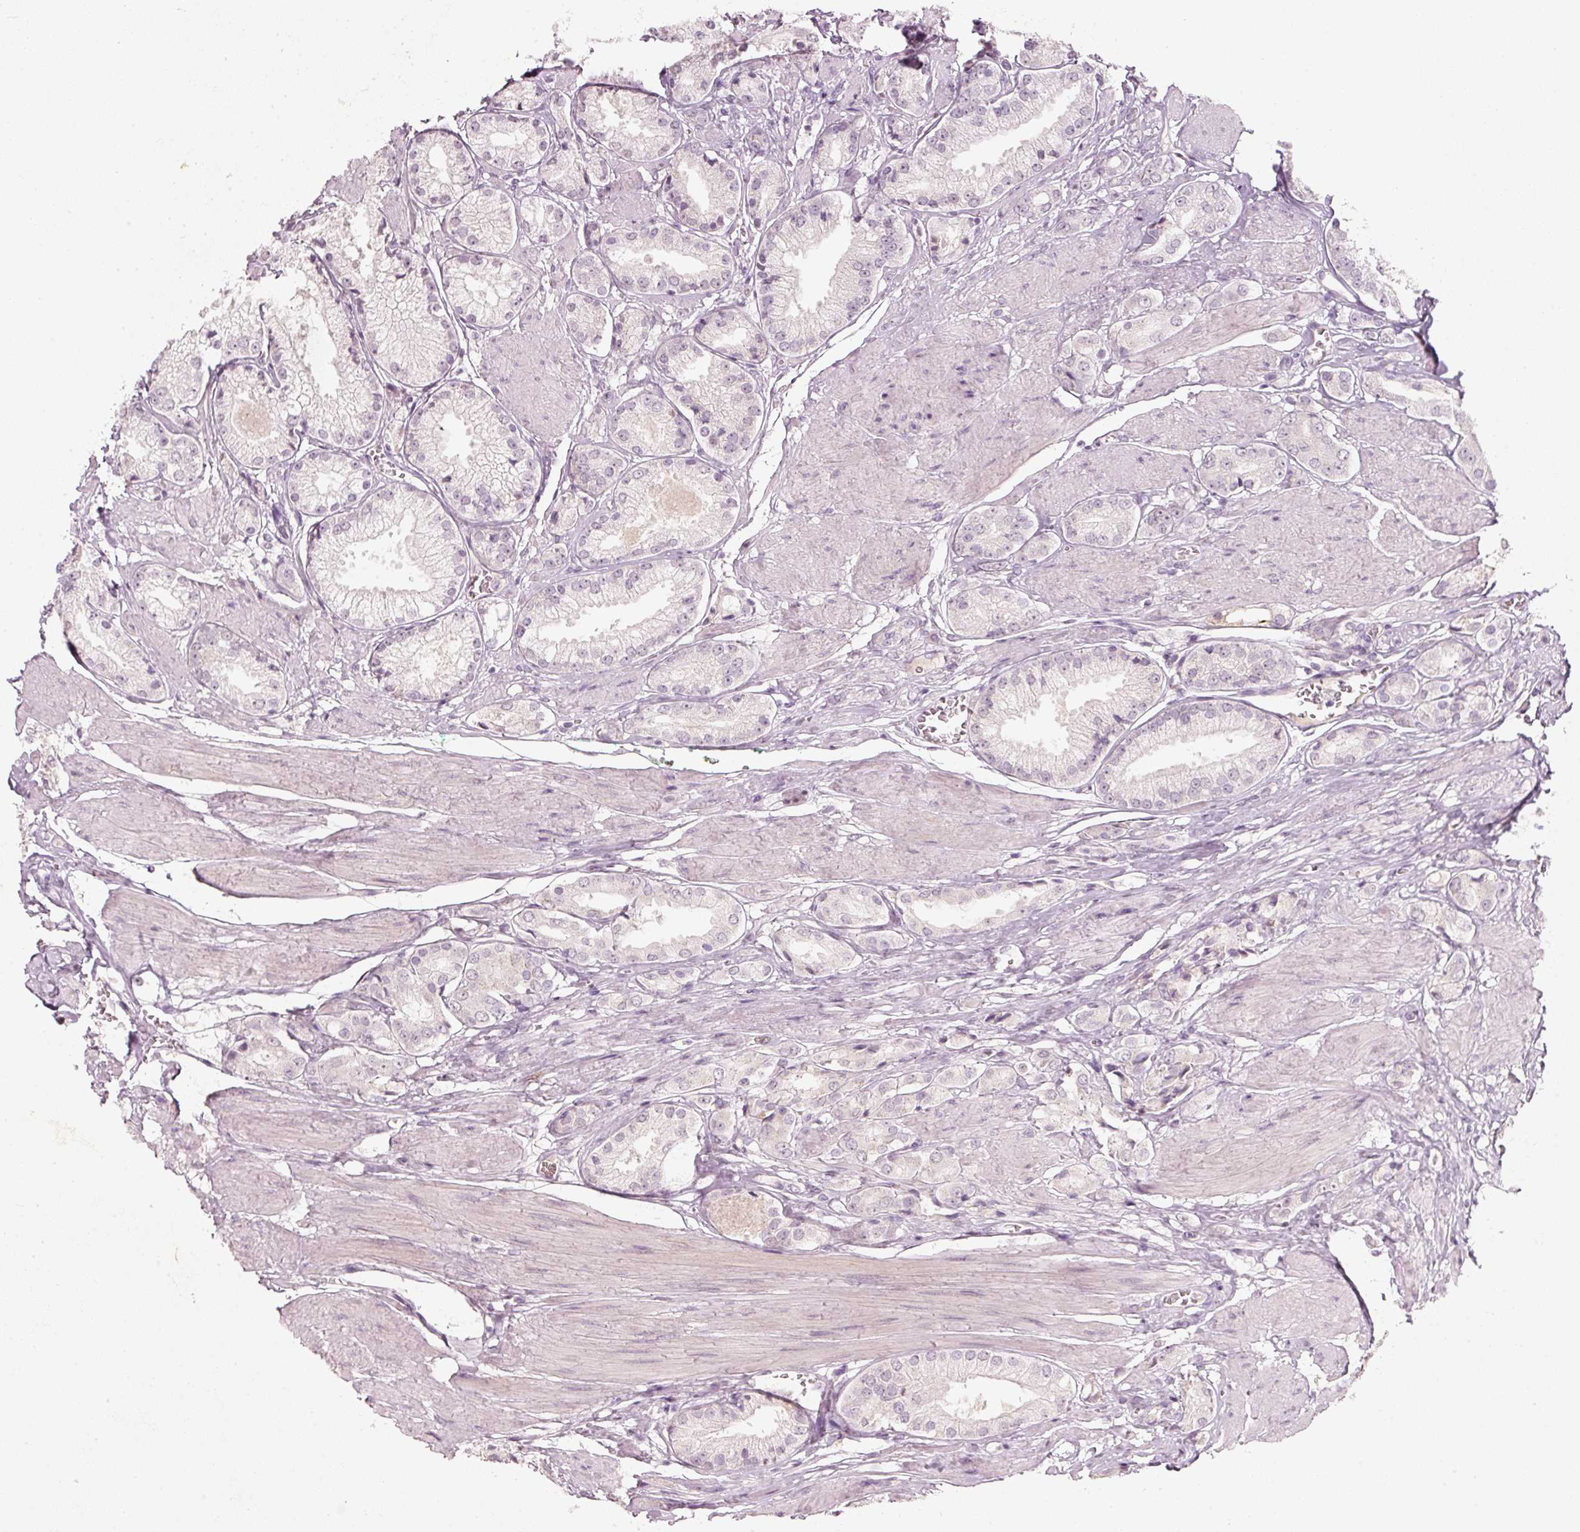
{"staining": {"intensity": "moderate", "quantity": "<25%", "location": "cytoplasmic/membranous"}, "tissue": "prostate cancer", "cell_type": "Tumor cells", "image_type": "cancer", "snomed": [{"axis": "morphology", "description": "Adenocarcinoma, High grade"}, {"axis": "topography", "description": "Prostate and seminal vesicle, NOS"}], "caption": "A low amount of moderate cytoplasmic/membranous staining is present in approximately <25% of tumor cells in prostate cancer (high-grade adenocarcinoma) tissue.", "gene": "STEAP1", "patient": {"sex": "male", "age": 64}}